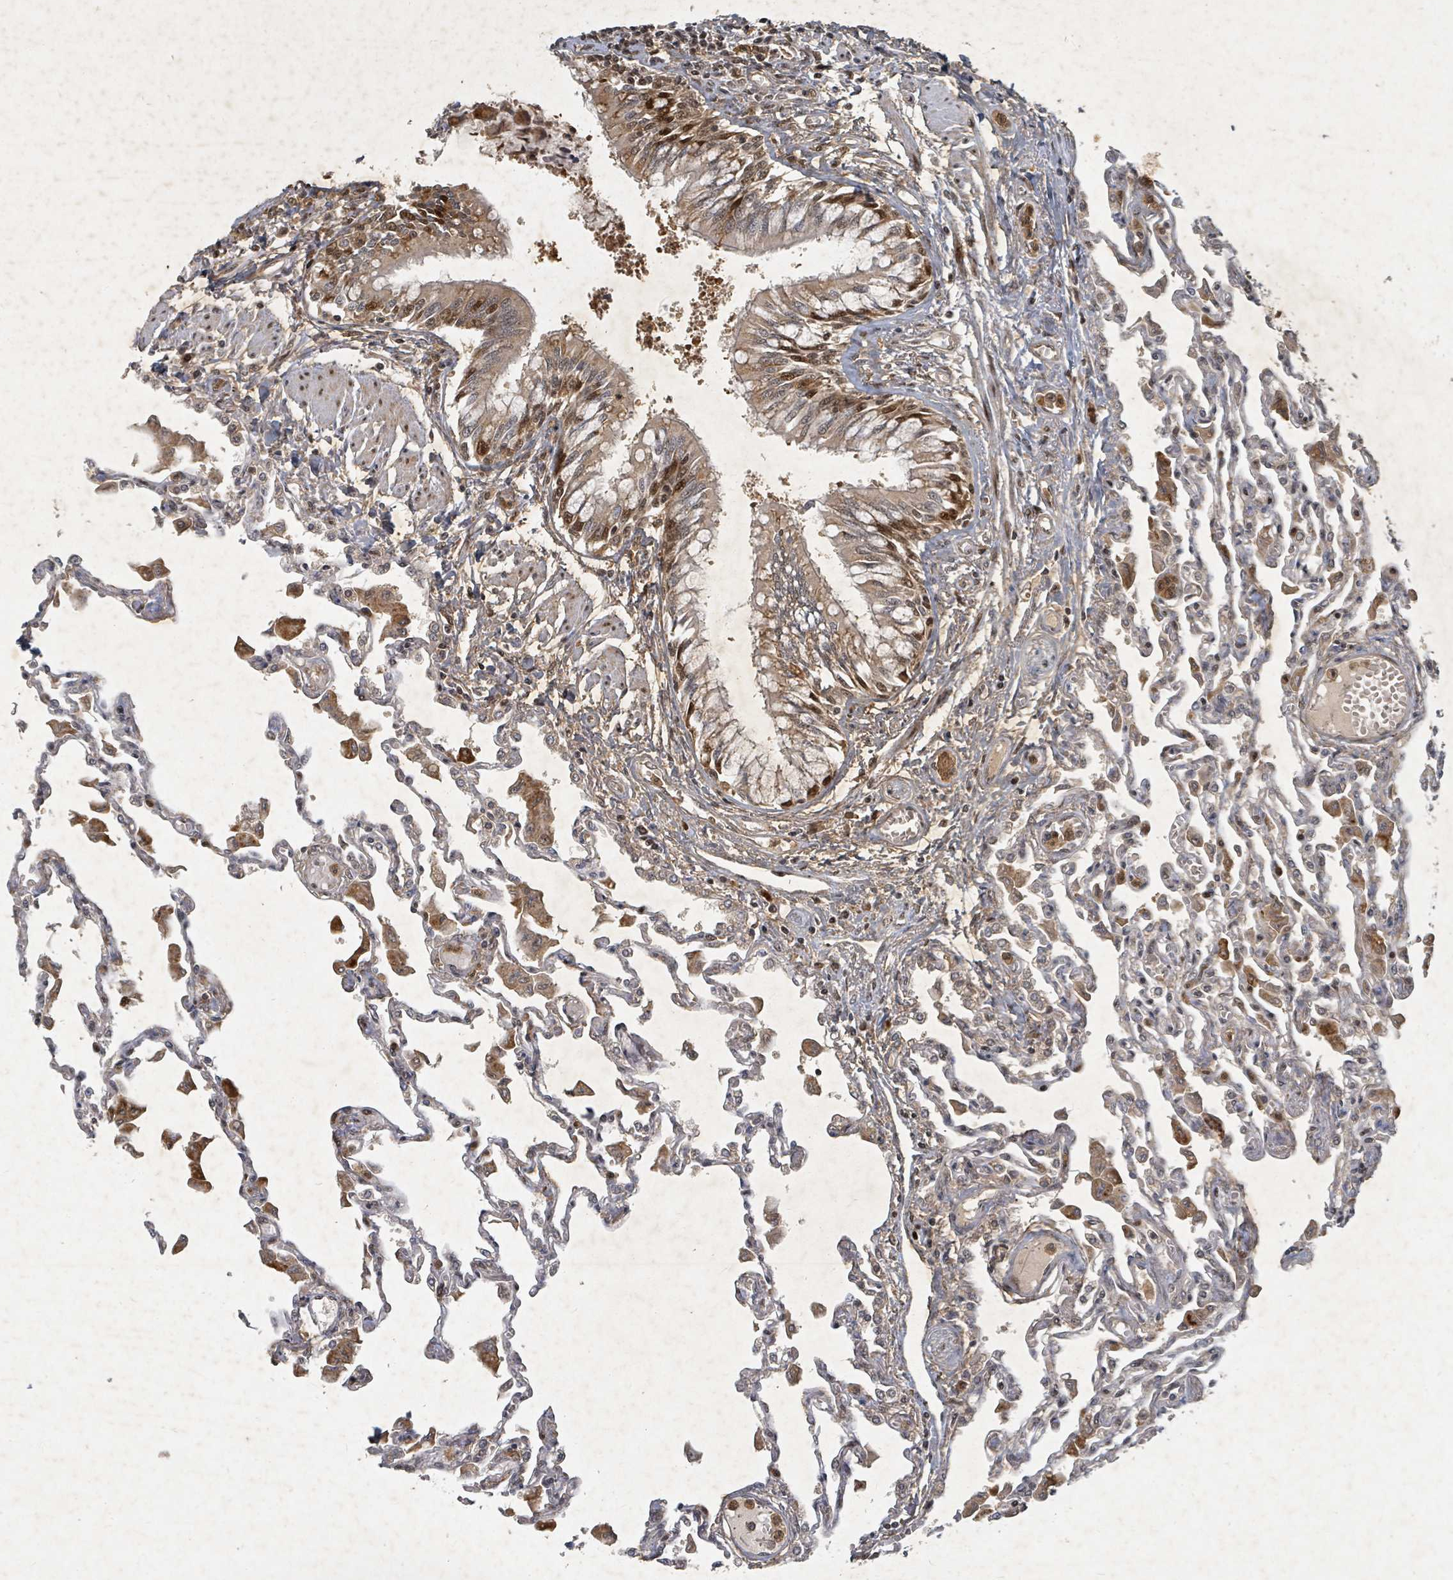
{"staining": {"intensity": "negative", "quantity": "none", "location": "none"}, "tissue": "lung", "cell_type": "Alveolar cells", "image_type": "normal", "snomed": [{"axis": "morphology", "description": "Normal tissue, NOS"}, {"axis": "topography", "description": "Bronchus"}, {"axis": "topography", "description": "Lung"}], "caption": "Immunohistochemistry (IHC) of normal human lung exhibits no expression in alveolar cells. (Immunohistochemistry (IHC), brightfield microscopy, high magnification).", "gene": "KDM4E", "patient": {"sex": "female", "age": 49}}